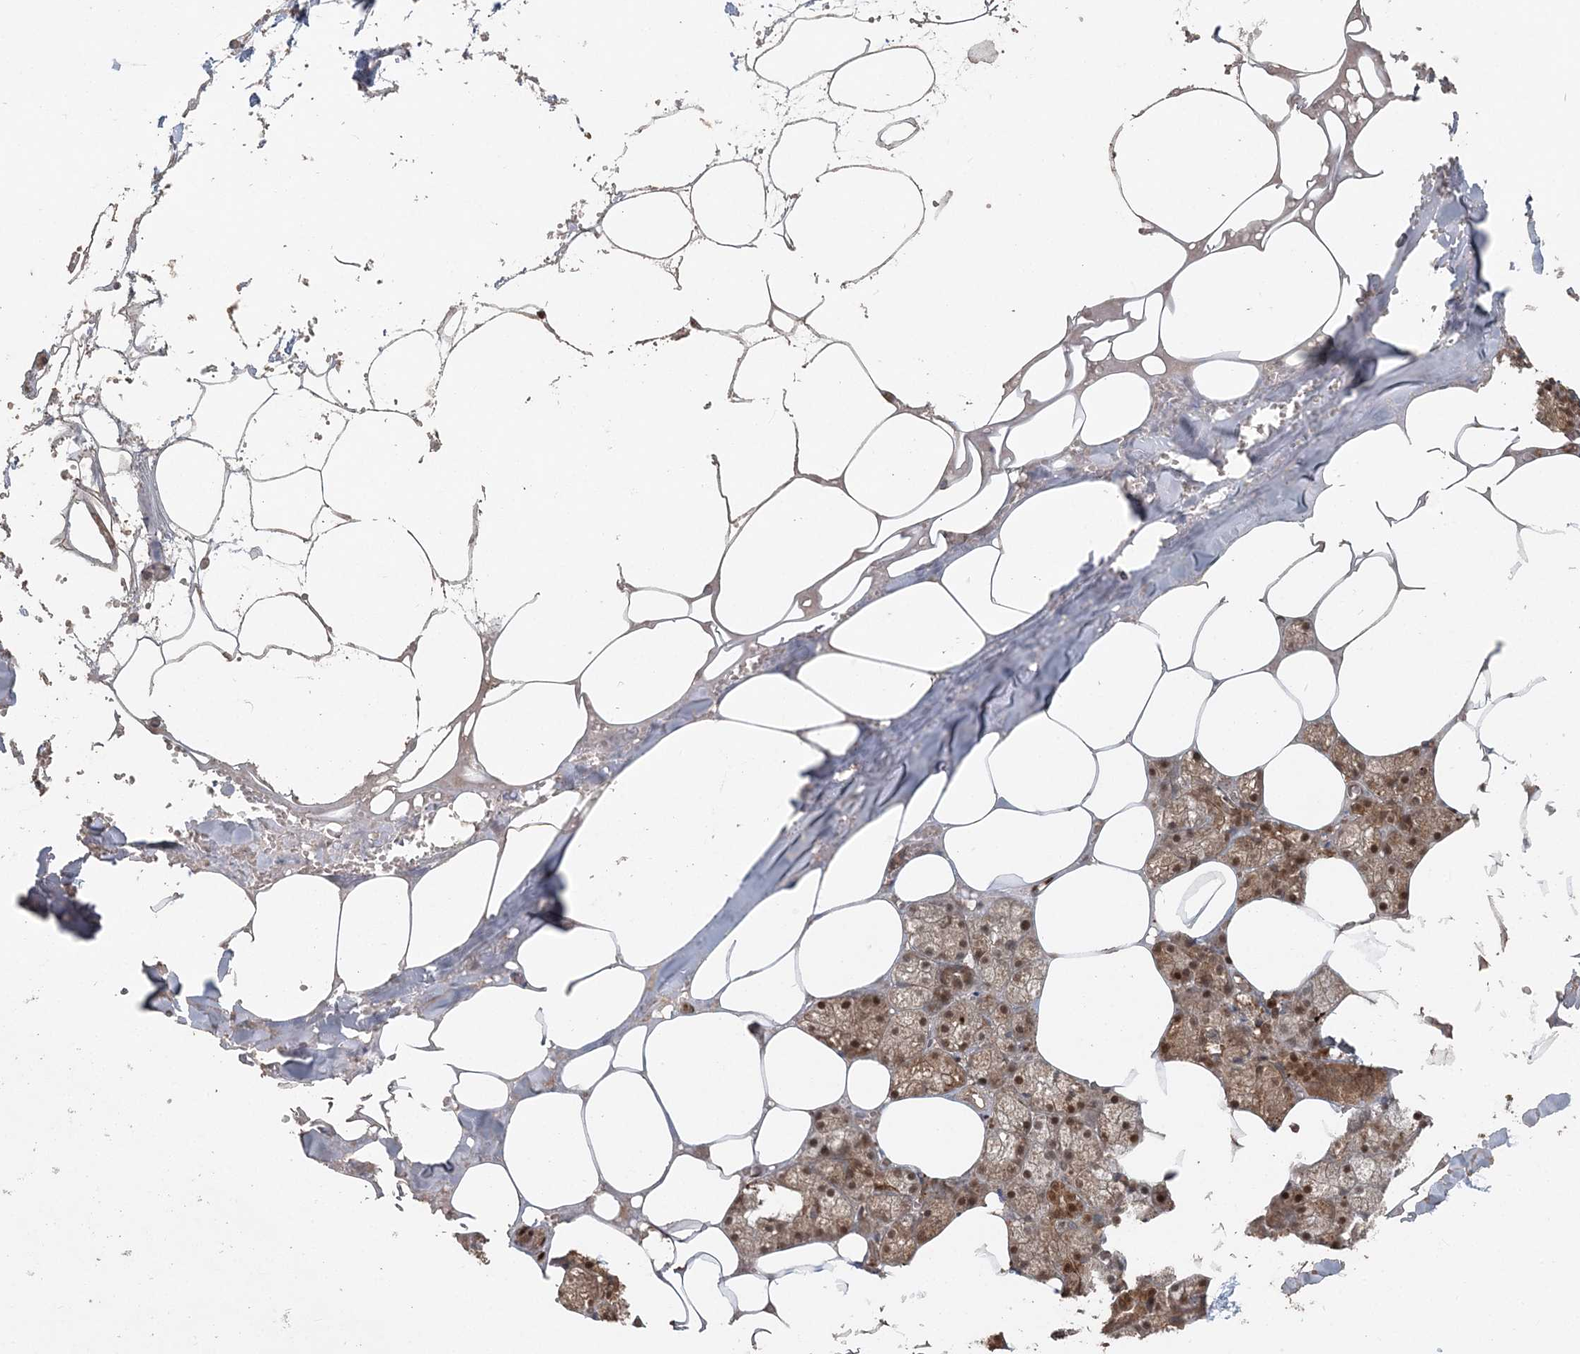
{"staining": {"intensity": "moderate", "quantity": "25%-75%", "location": "cytoplasmic/membranous,nuclear"}, "tissue": "salivary gland", "cell_type": "Glandular cells", "image_type": "normal", "snomed": [{"axis": "morphology", "description": "Normal tissue, NOS"}, {"axis": "topography", "description": "Salivary gland"}], "caption": "Immunohistochemistry (IHC) of benign salivary gland exhibits medium levels of moderate cytoplasmic/membranous,nuclear expression in approximately 25%-75% of glandular cells. (DAB = brown stain, brightfield microscopy at high magnification).", "gene": "SLU7", "patient": {"sex": "male", "age": 62}}